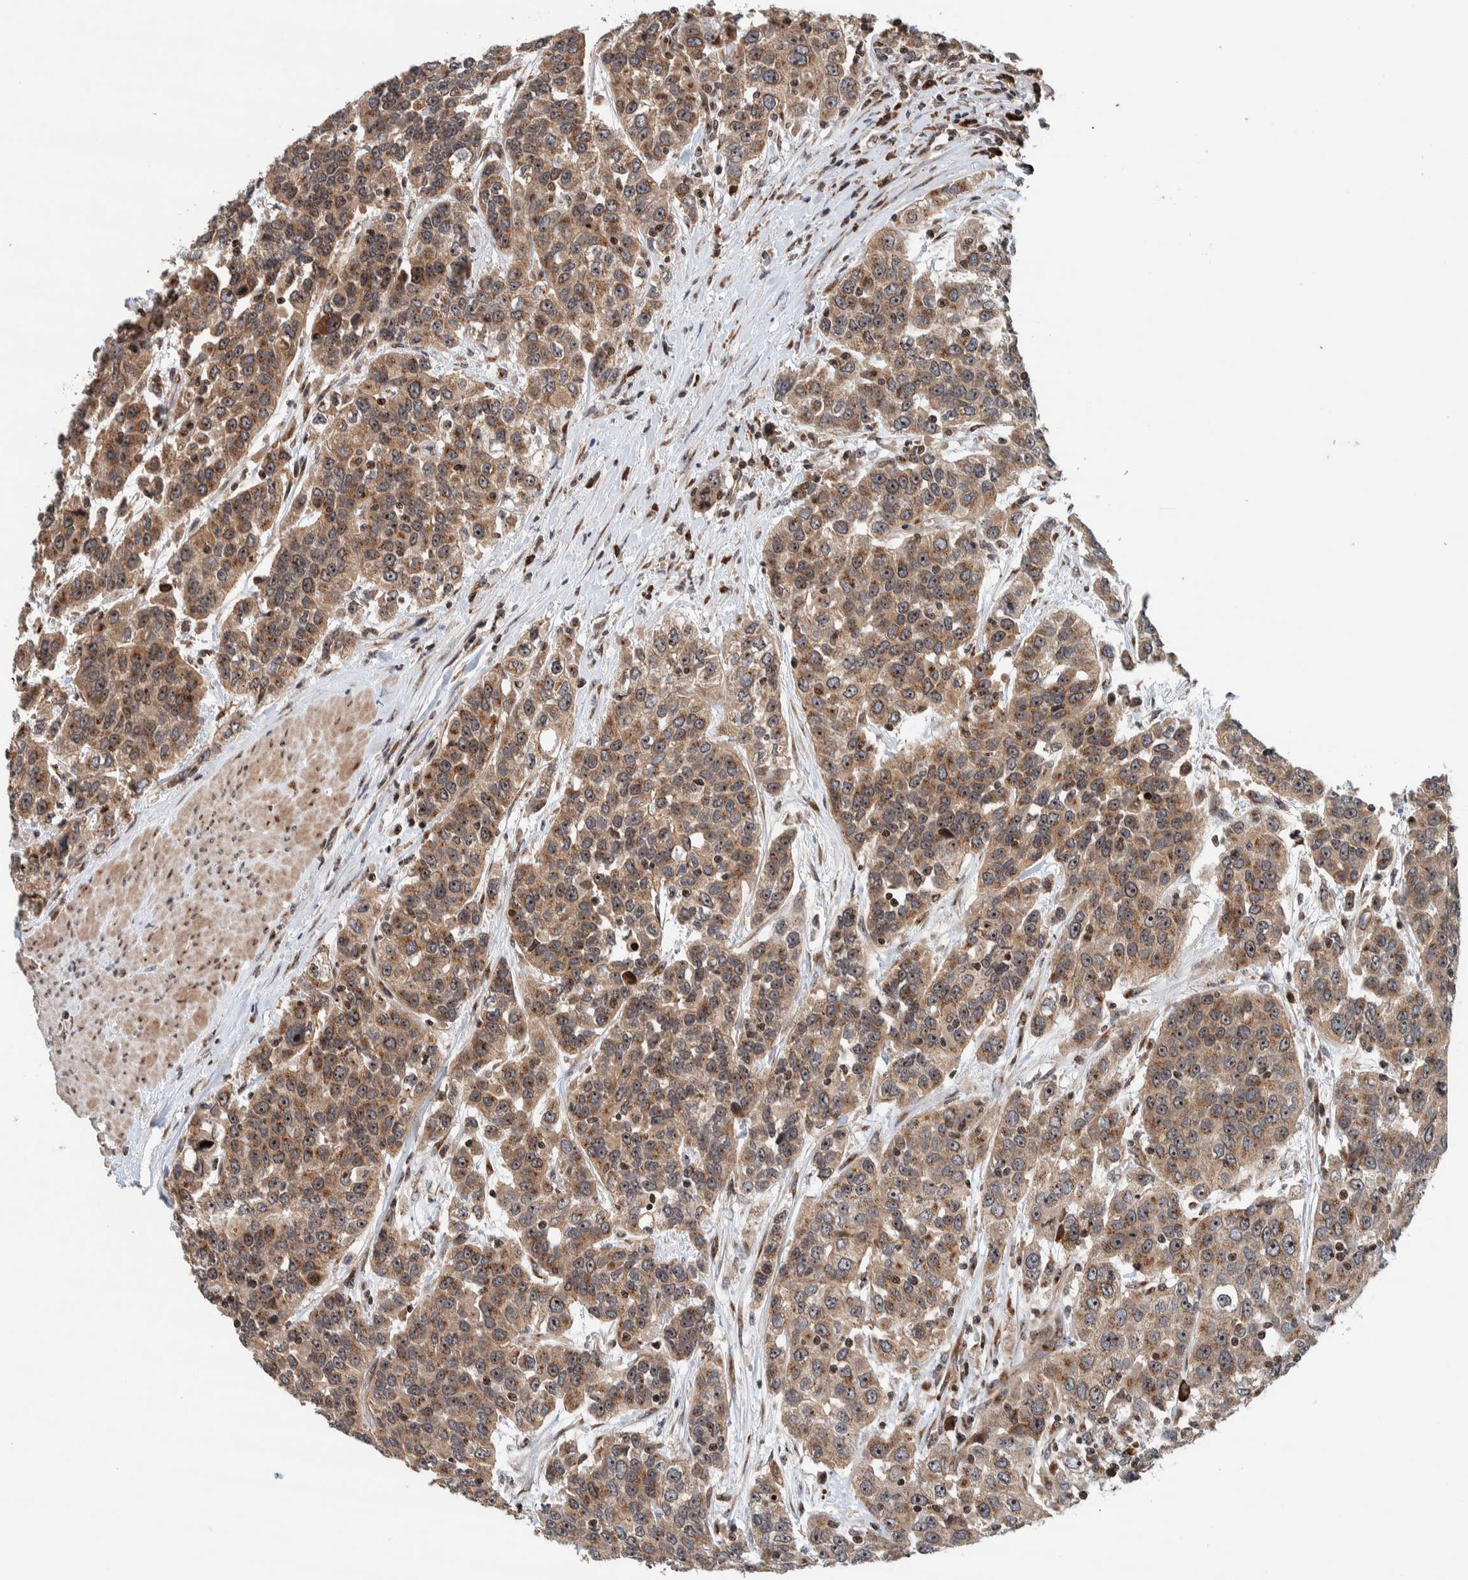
{"staining": {"intensity": "moderate", "quantity": ">75%", "location": "cytoplasmic/membranous"}, "tissue": "urothelial cancer", "cell_type": "Tumor cells", "image_type": "cancer", "snomed": [{"axis": "morphology", "description": "Urothelial carcinoma, High grade"}, {"axis": "topography", "description": "Urinary bladder"}], "caption": "Human urothelial cancer stained with a protein marker reveals moderate staining in tumor cells.", "gene": "CCDC182", "patient": {"sex": "female", "age": 80}}